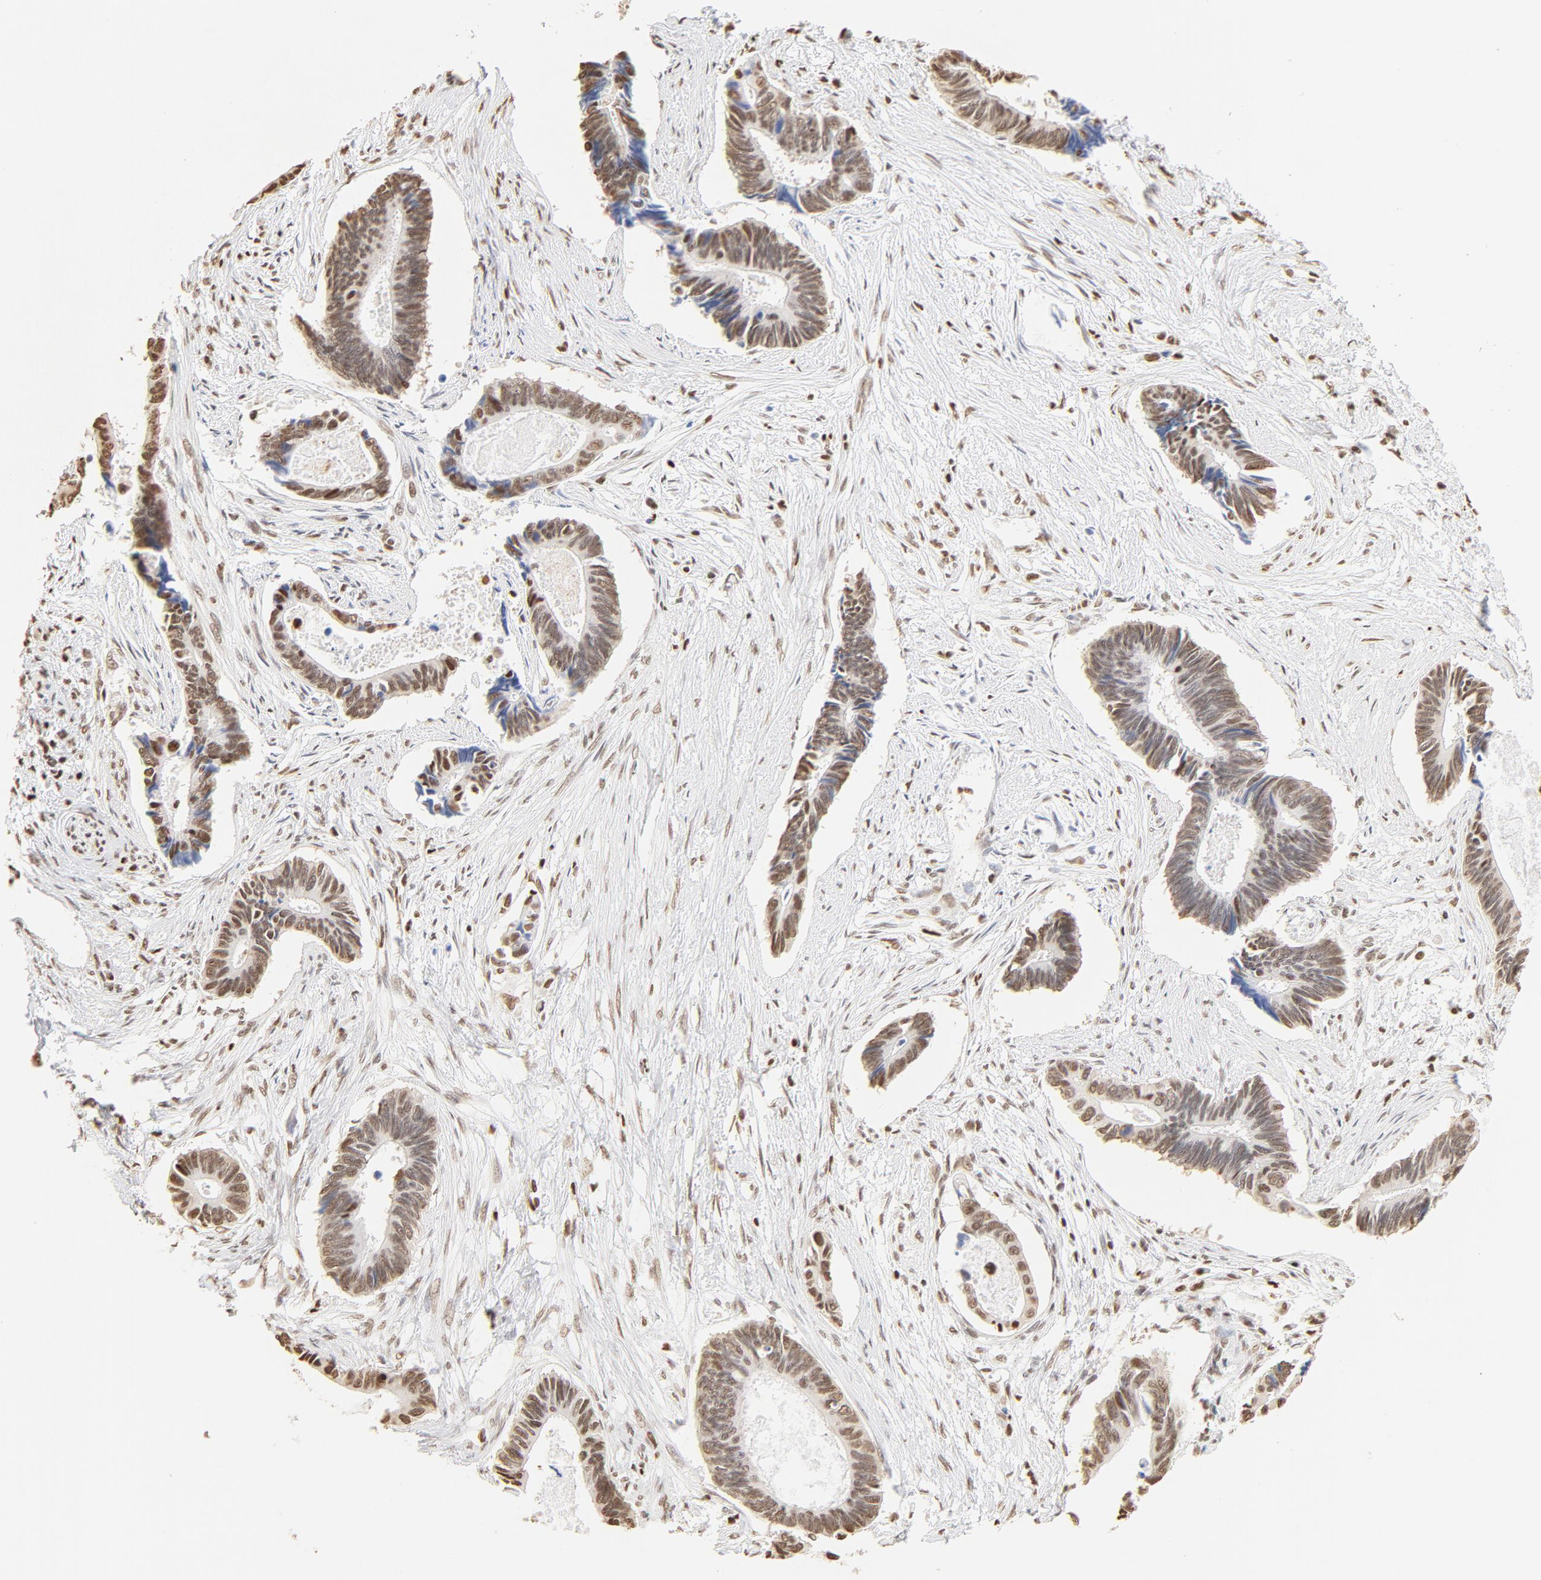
{"staining": {"intensity": "moderate", "quantity": ">75%", "location": "nuclear"}, "tissue": "pancreatic cancer", "cell_type": "Tumor cells", "image_type": "cancer", "snomed": [{"axis": "morphology", "description": "Adenocarcinoma, NOS"}, {"axis": "topography", "description": "Pancreas"}], "caption": "Protein expression analysis of human pancreatic cancer reveals moderate nuclear expression in approximately >75% of tumor cells. (brown staining indicates protein expression, while blue staining denotes nuclei).", "gene": "ZNF540", "patient": {"sex": "female", "age": 70}}